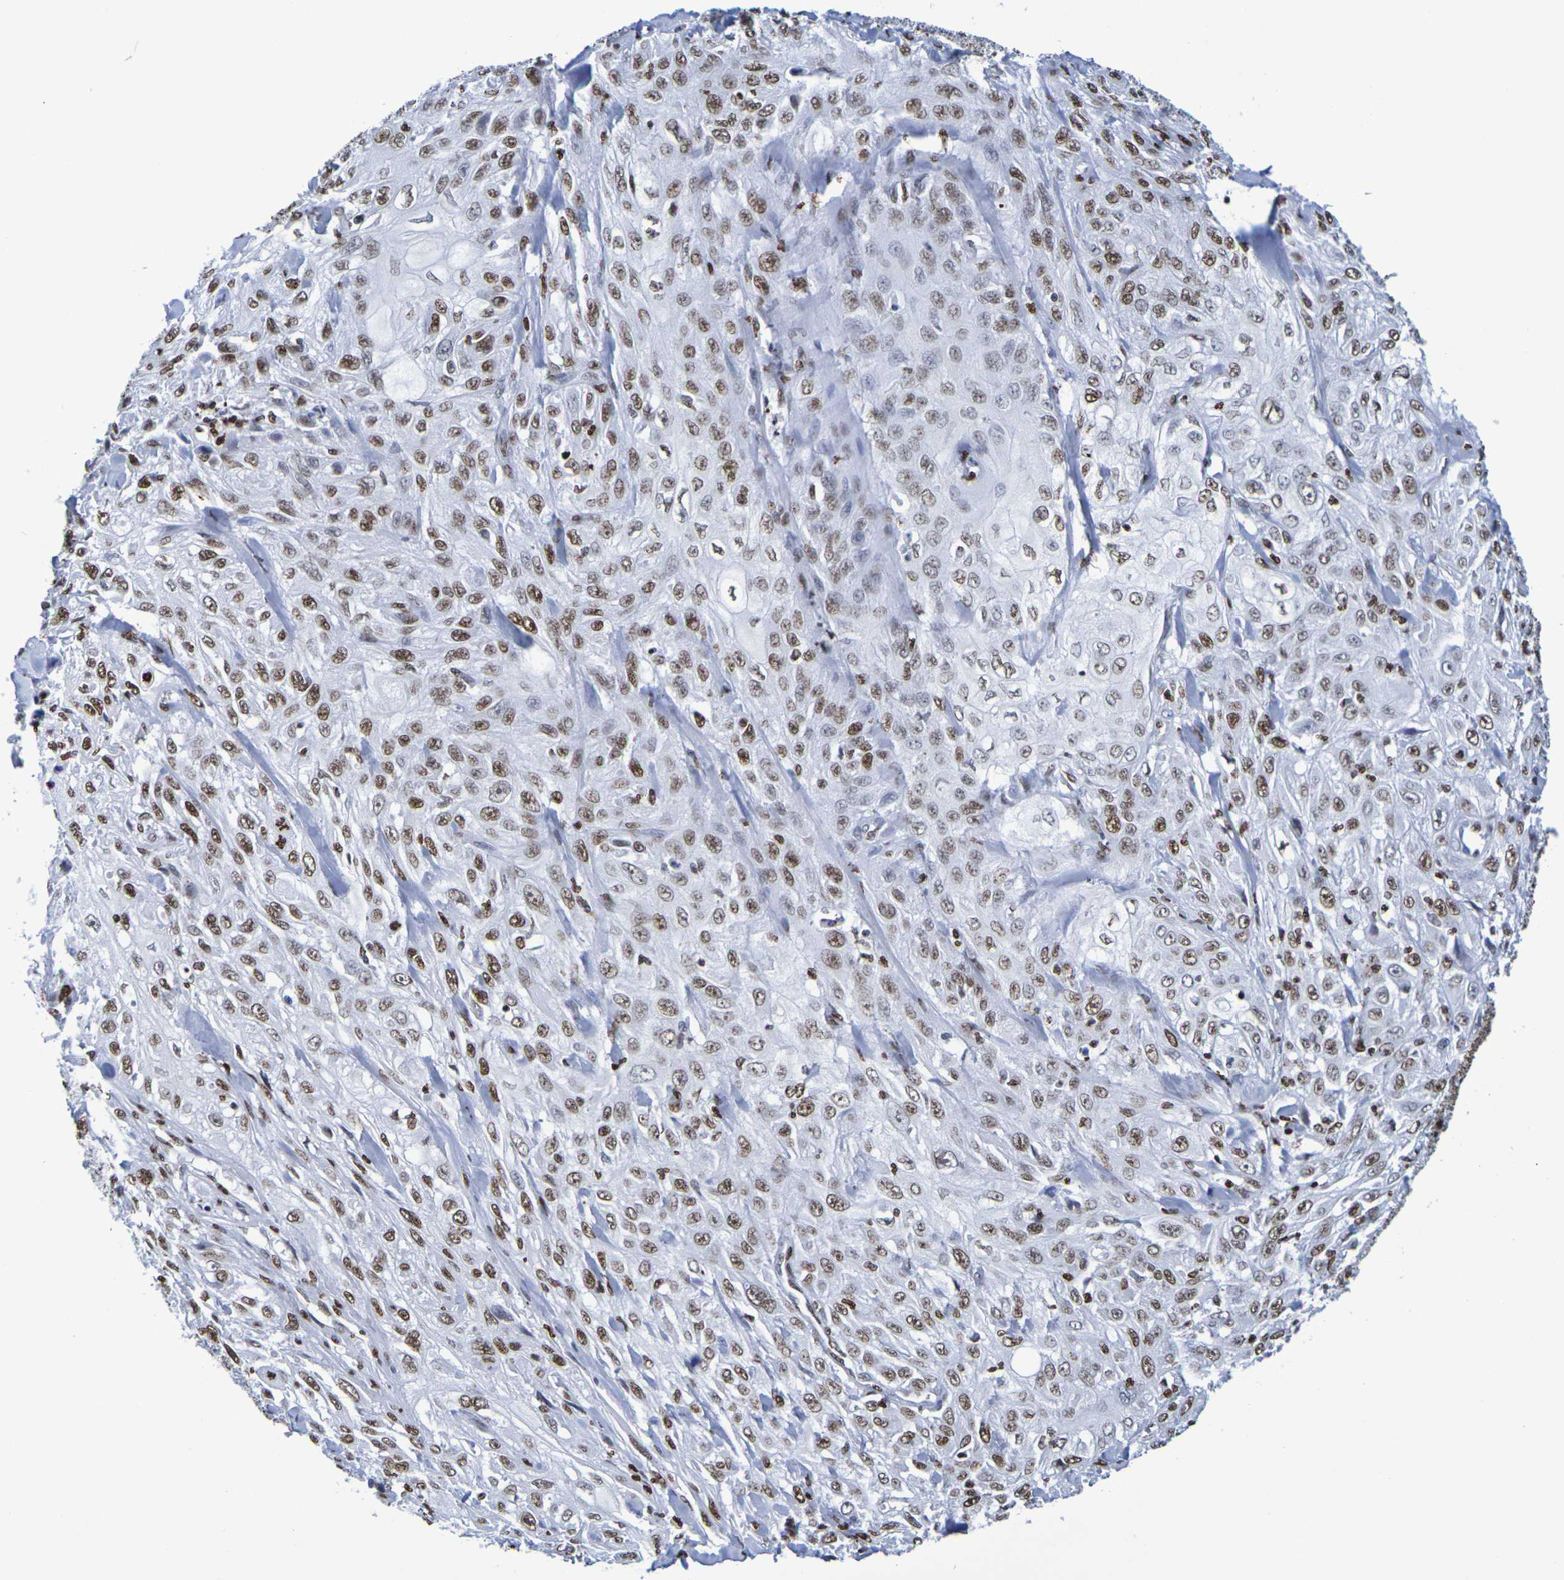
{"staining": {"intensity": "moderate", "quantity": ">75%", "location": "nuclear"}, "tissue": "skin cancer", "cell_type": "Tumor cells", "image_type": "cancer", "snomed": [{"axis": "morphology", "description": "Squamous cell carcinoma, NOS"}, {"axis": "morphology", "description": "Squamous cell carcinoma, metastatic, NOS"}, {"axis": "topography", "description": "Skin"}, {"axis": "topography", "description": "Lymph node"}], "caption": "Brown immunohistochemical staining in human skin cancer shows moderate nuclear staining in approximately >75% of tumor cells.", "gene": "H1-5", "patient": {"sex": "male", "age": 75}}